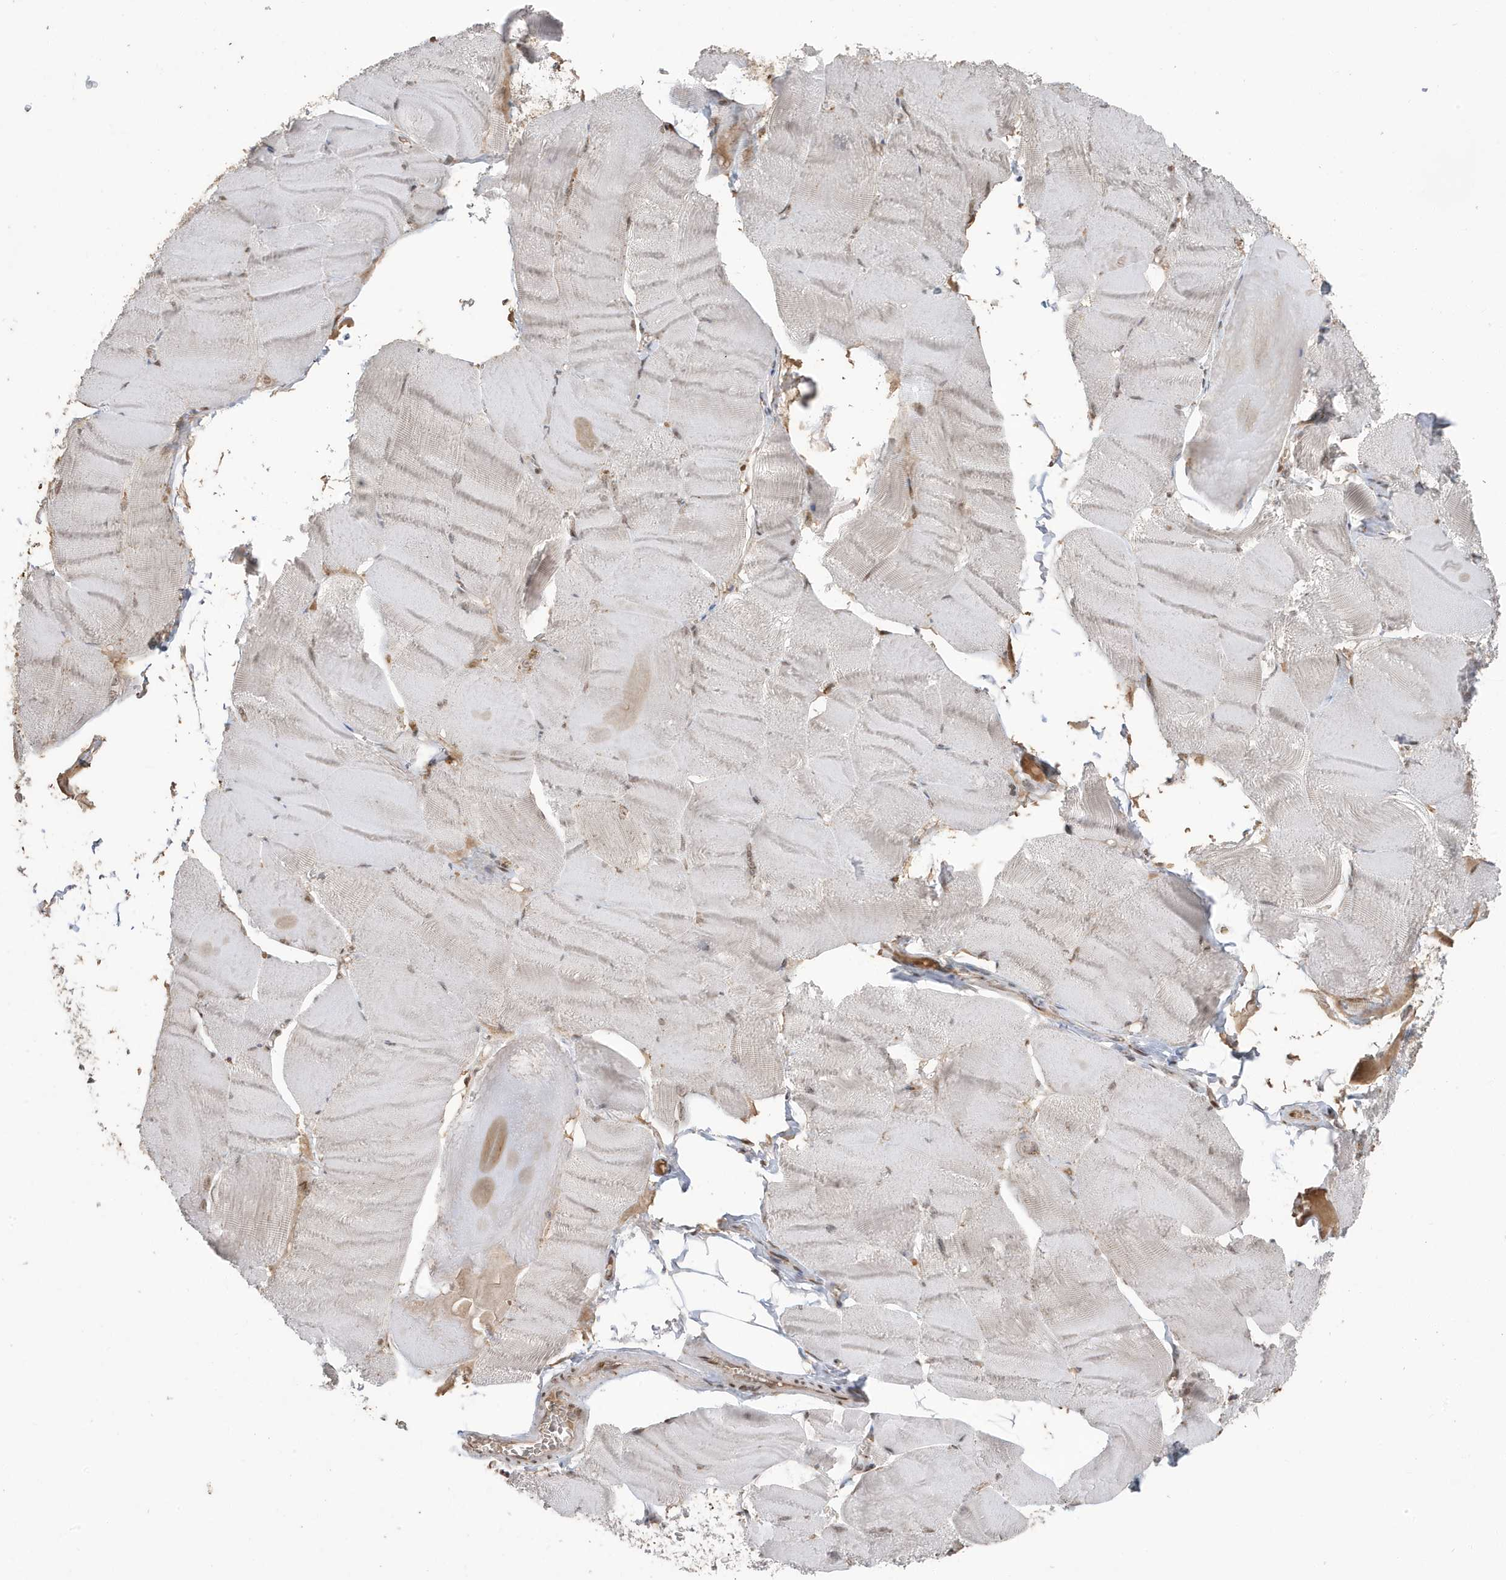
{"staining": {"intensity": "weak", "quantity": "25%-75%", "location": "cytoplasmic/membranous"}, "tissue": "skeletal muscle", "cell_type": "Myocytes", "image_type": "normal", "snomed": [{"axis": "morphology", "description": "Normal tissue, NOS"}, {"axis": "morphology", "description": "Basal cell carcinoma"}, {"axis": "topography", "description": "Skeletal muscle"}], "caption": "Weak cytoplasmic/membranous expression for a protein is appreciated in about 25%-75% of myocytes of unremarkable skeletal muscle using IHC.", "gene": "RER1", "patient": {"sex": "female", "age": 64}}